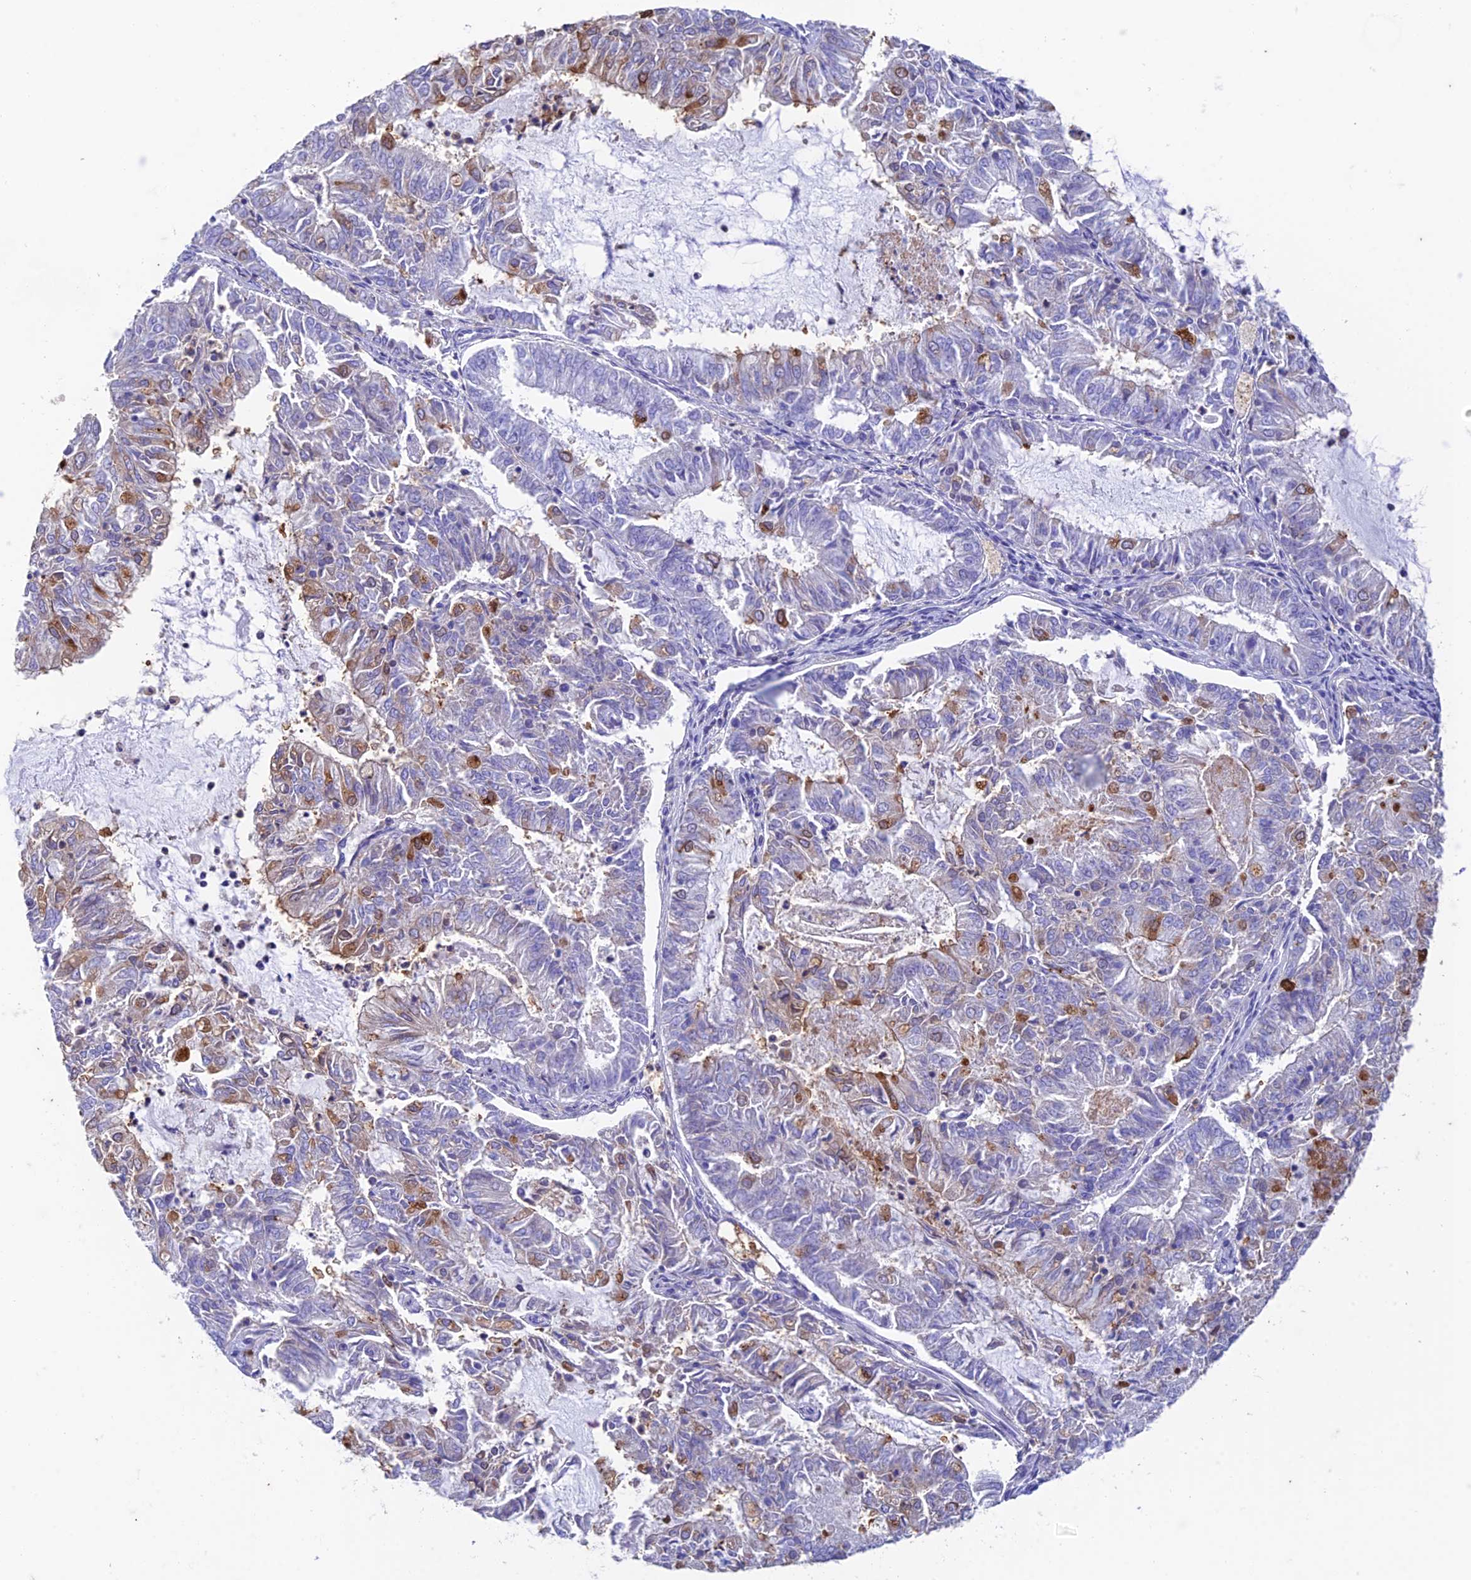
{"staining": {"intensity": "moderate", "quantity": "<25%", "location": "cytoplasmic/membranous,nuclear"}, "tissue": "endometrial cancer", "cell_type": "Tumor cells", "image_type": "cancer", "snomed": [{"axis": "morphology", "description": "Adenocarcinoma, NOS"}, {"axis": "topography", "description": "Endometrium"}], "caption": "Endometrial cancer stained for a protein (brown) displays moderate cytoplasmic/membranous and nuclear positive positivity in about <25% of tumor cells.", "gene": "FGF7", "patient": {"sex": "female", "age": 57}}